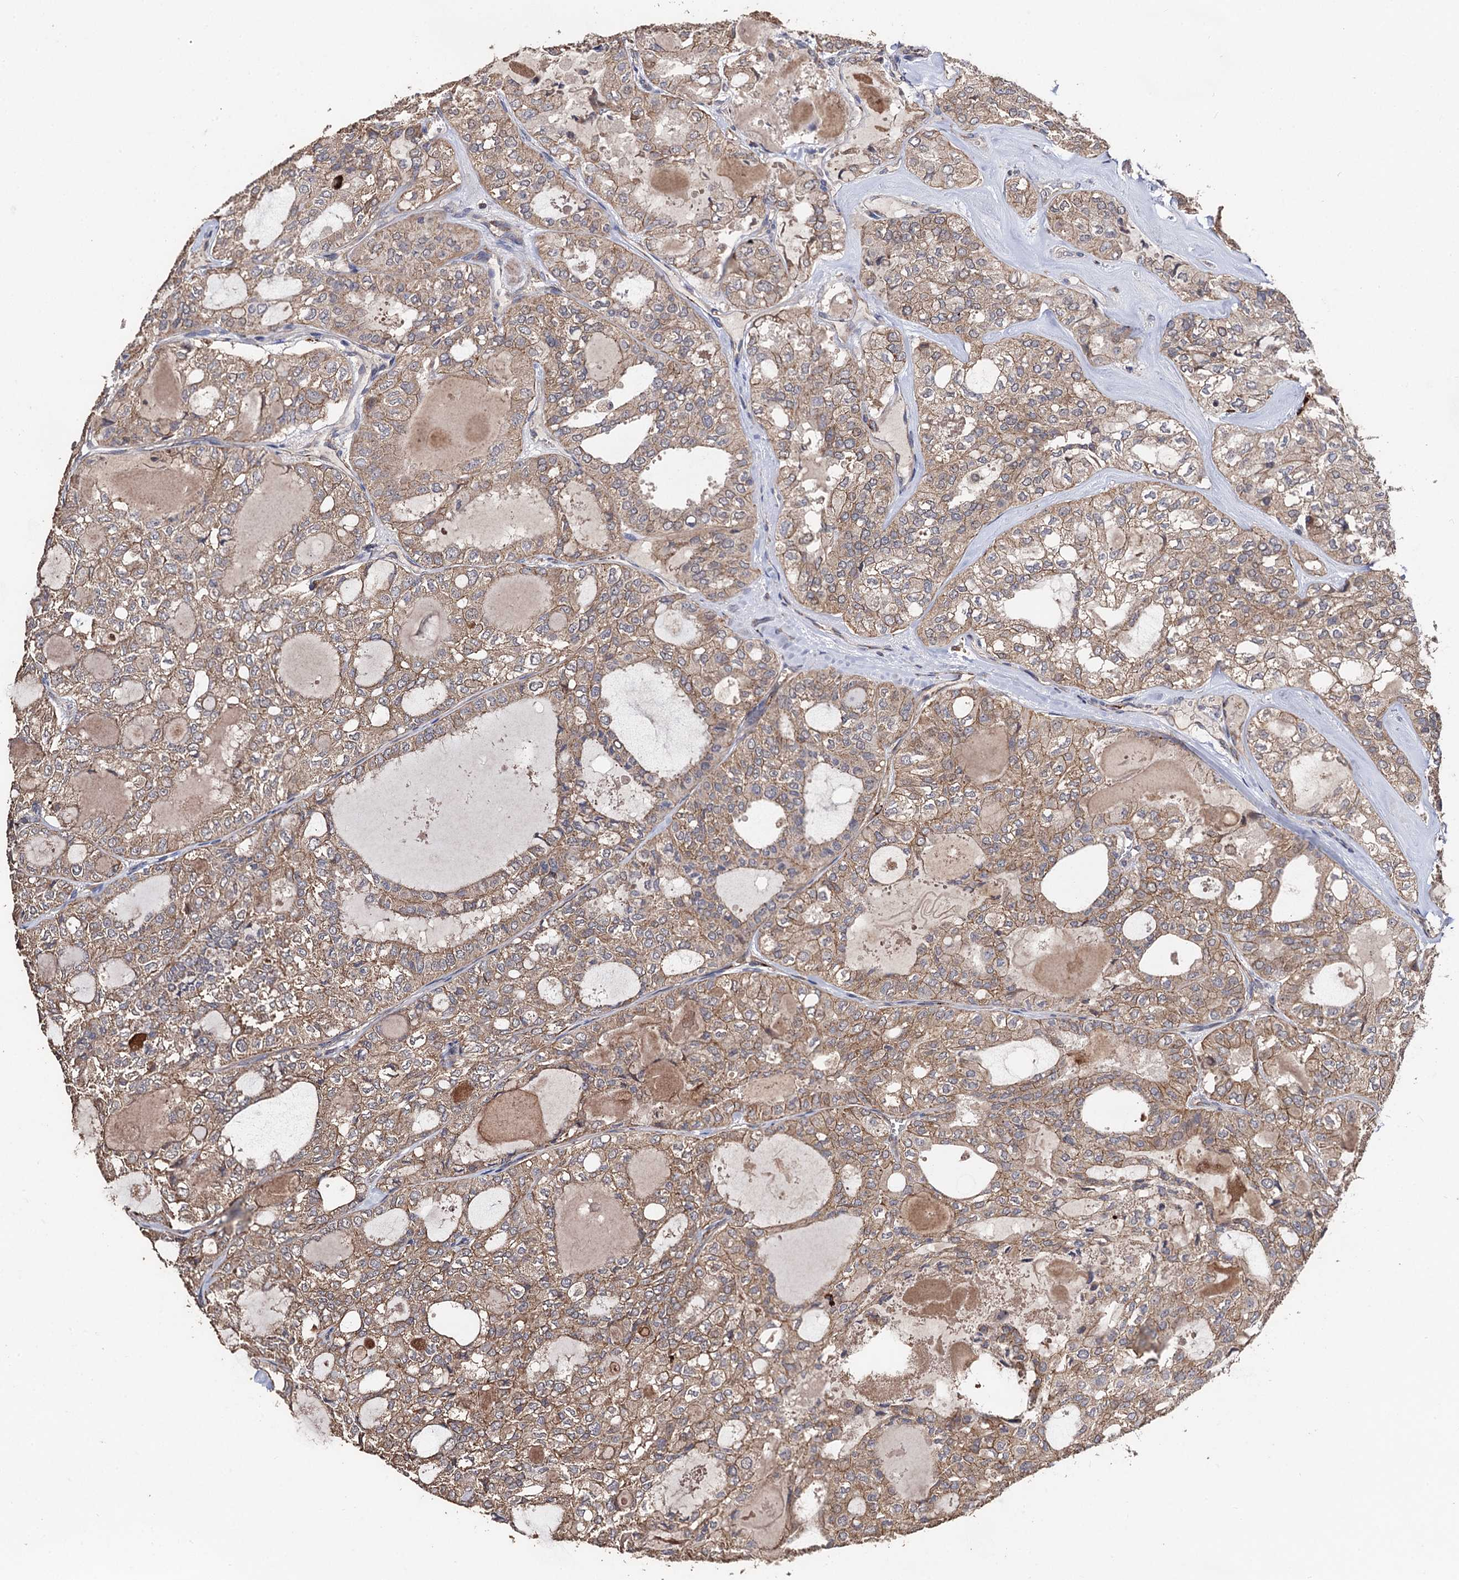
{"staining": {"intensity": "moderate", "quantity": ">75%", "location": "cytoplasmic/membranous"}, "tissue": "thyroid cancer", "cell_type": "Tumor cells", "image_type": "cancer", "snomed": [{"axis": "morphology", "description": "Follicular adenoma carcinoma, NOS"}, {"axis": "topography", "description": "Thyroid gland"}], "caption": "Immunohistochemical staining of thyroid follicular adenoma carcinoma reveals medium levels of moderate cytoplasmic/membranous staining in approximately >75% of tumor cells.", "gene": "PPTC7", "patient": {"sex": "male", "age": 75}}